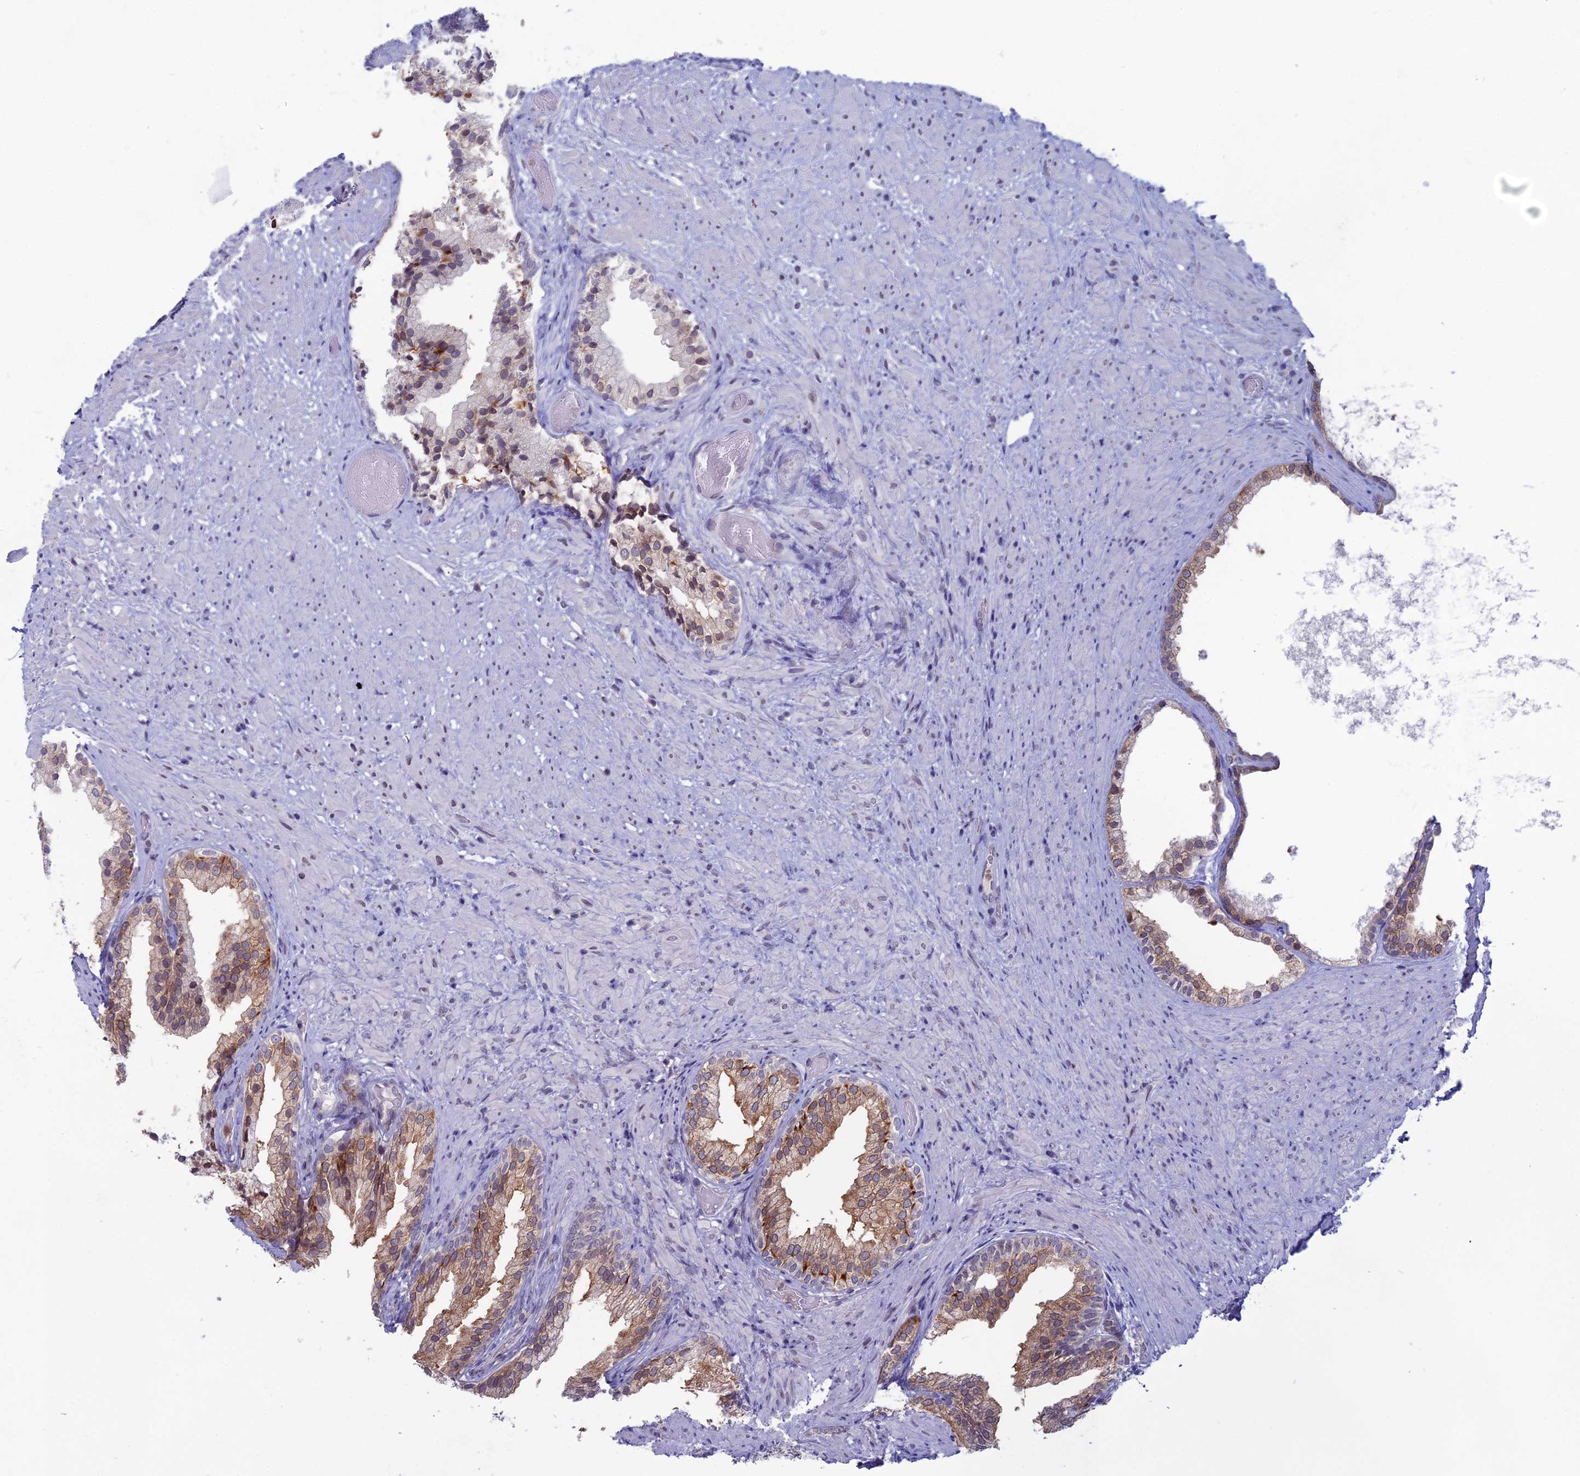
{"staining": {"intensity": "moderate", "quantity": "25%-75%", "location": "cytoplasmic/membranous,nuclear"}, "tissue": "prostate", "cell_type": "Glandular cells", "image_type": "normal", "snomed": [{"axis": "morphology", "description": "Normal tissue, NOS"}, {"axis": "topography", "description": "Prostate"}], "caption": "About 25%-75% of glandular cells in normal prostate display moderate cytoplasmic/membranous,nuclear protein expression as visualized by brown immunohistochemical staining.", "gene": "WDR46", "patient": {"sex": "male", "age": 76}}